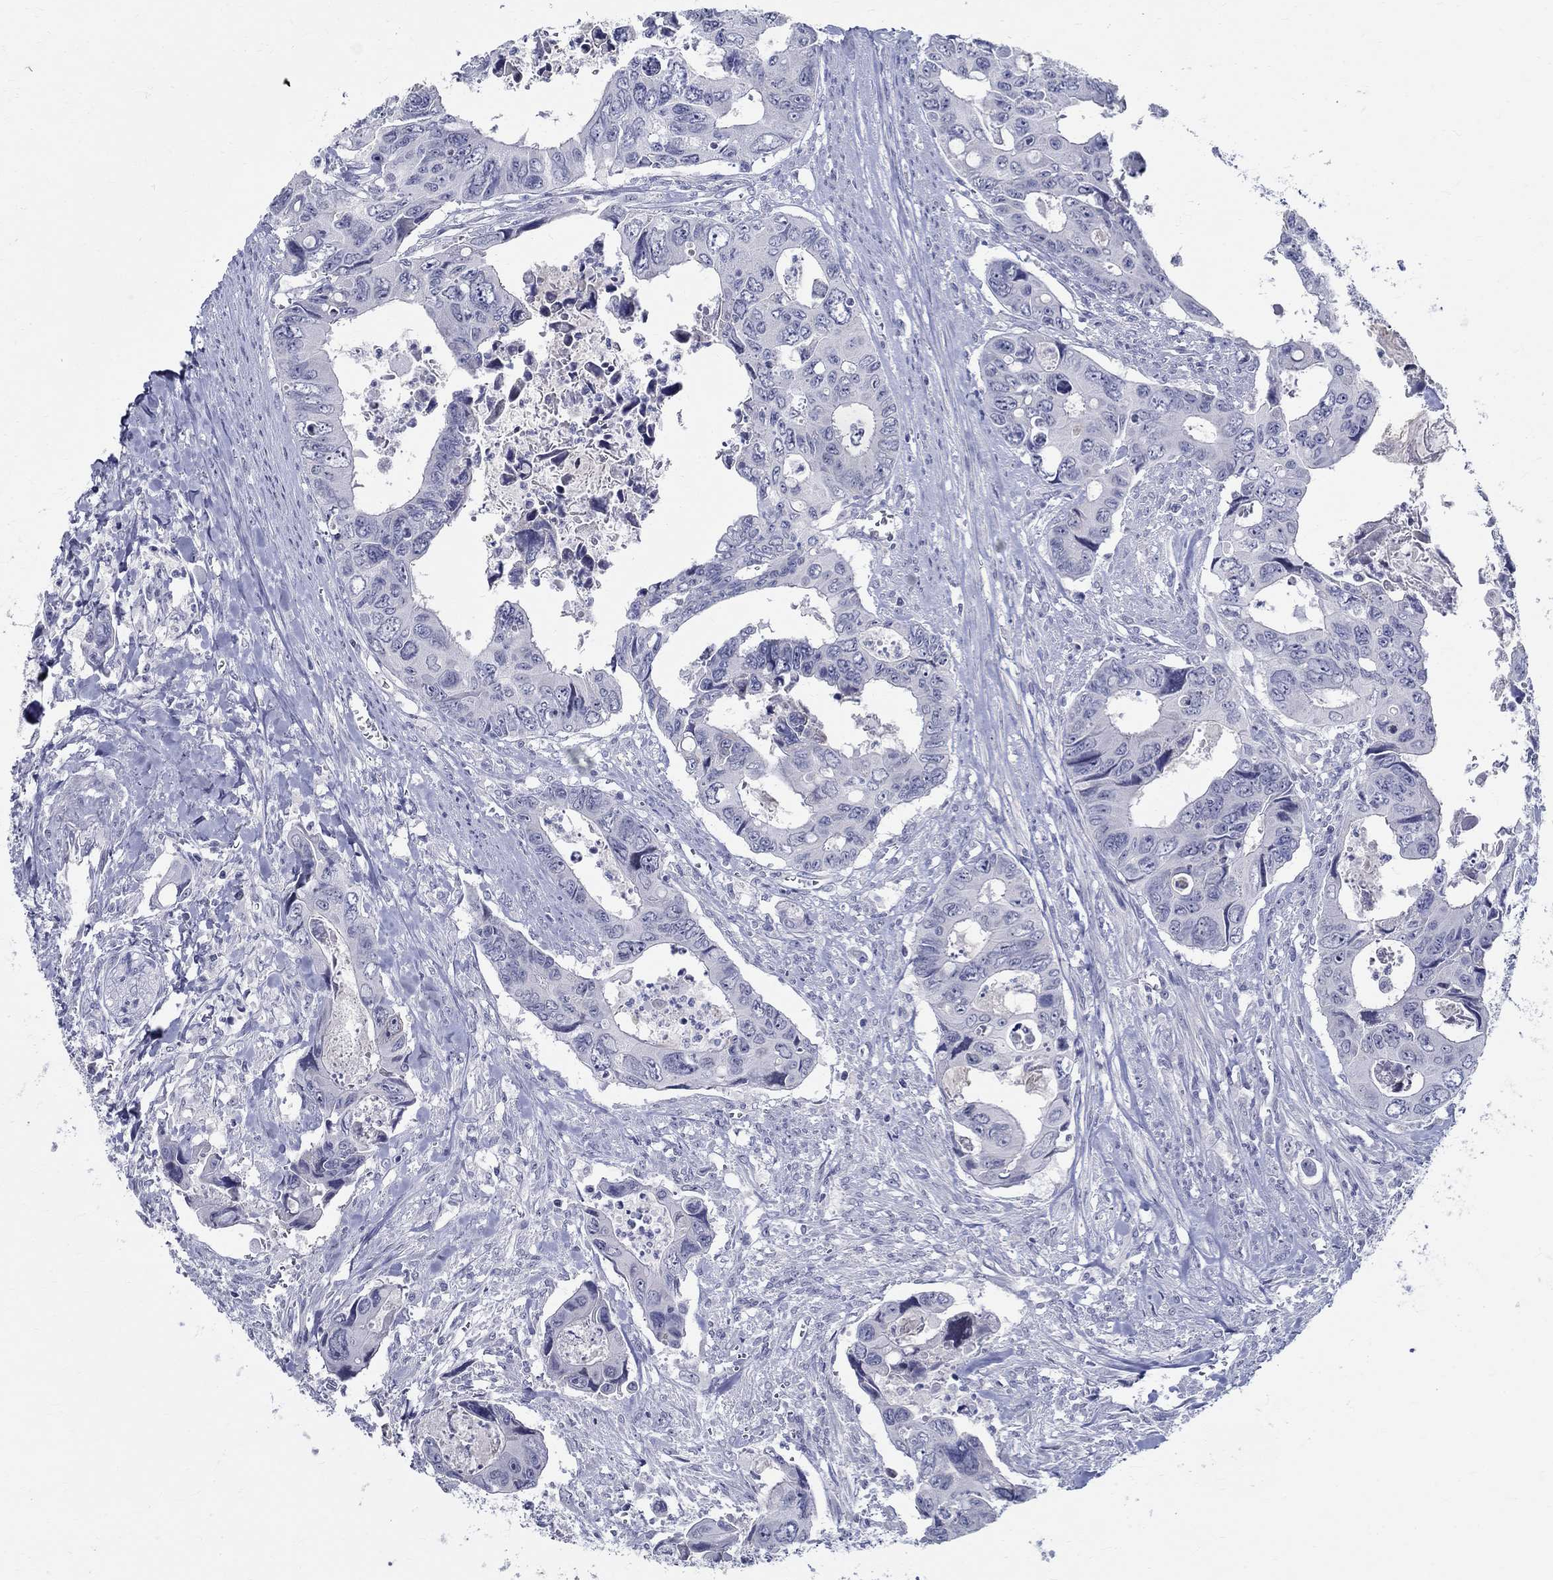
{"staining": {"intensity": "negative", "quantity": "none", "location": "none"}, "tissue": "colorectal cancer", "cell_type": "Tumor cells", "image_type": "cancer", "snomed": [{"axis": "morphology", "description": "Adenocarcinoma, NOS"}, {"axis": "topography", "description": "Rectum"}], "caption": "Tumor cells are negative for protein expression in human colorectal cancer. (Immunohistochemistry (ihc), brightfield microscopy, high magnification).", "gene": "CETN1", "patient": {"sex": "male", "age": 62}}